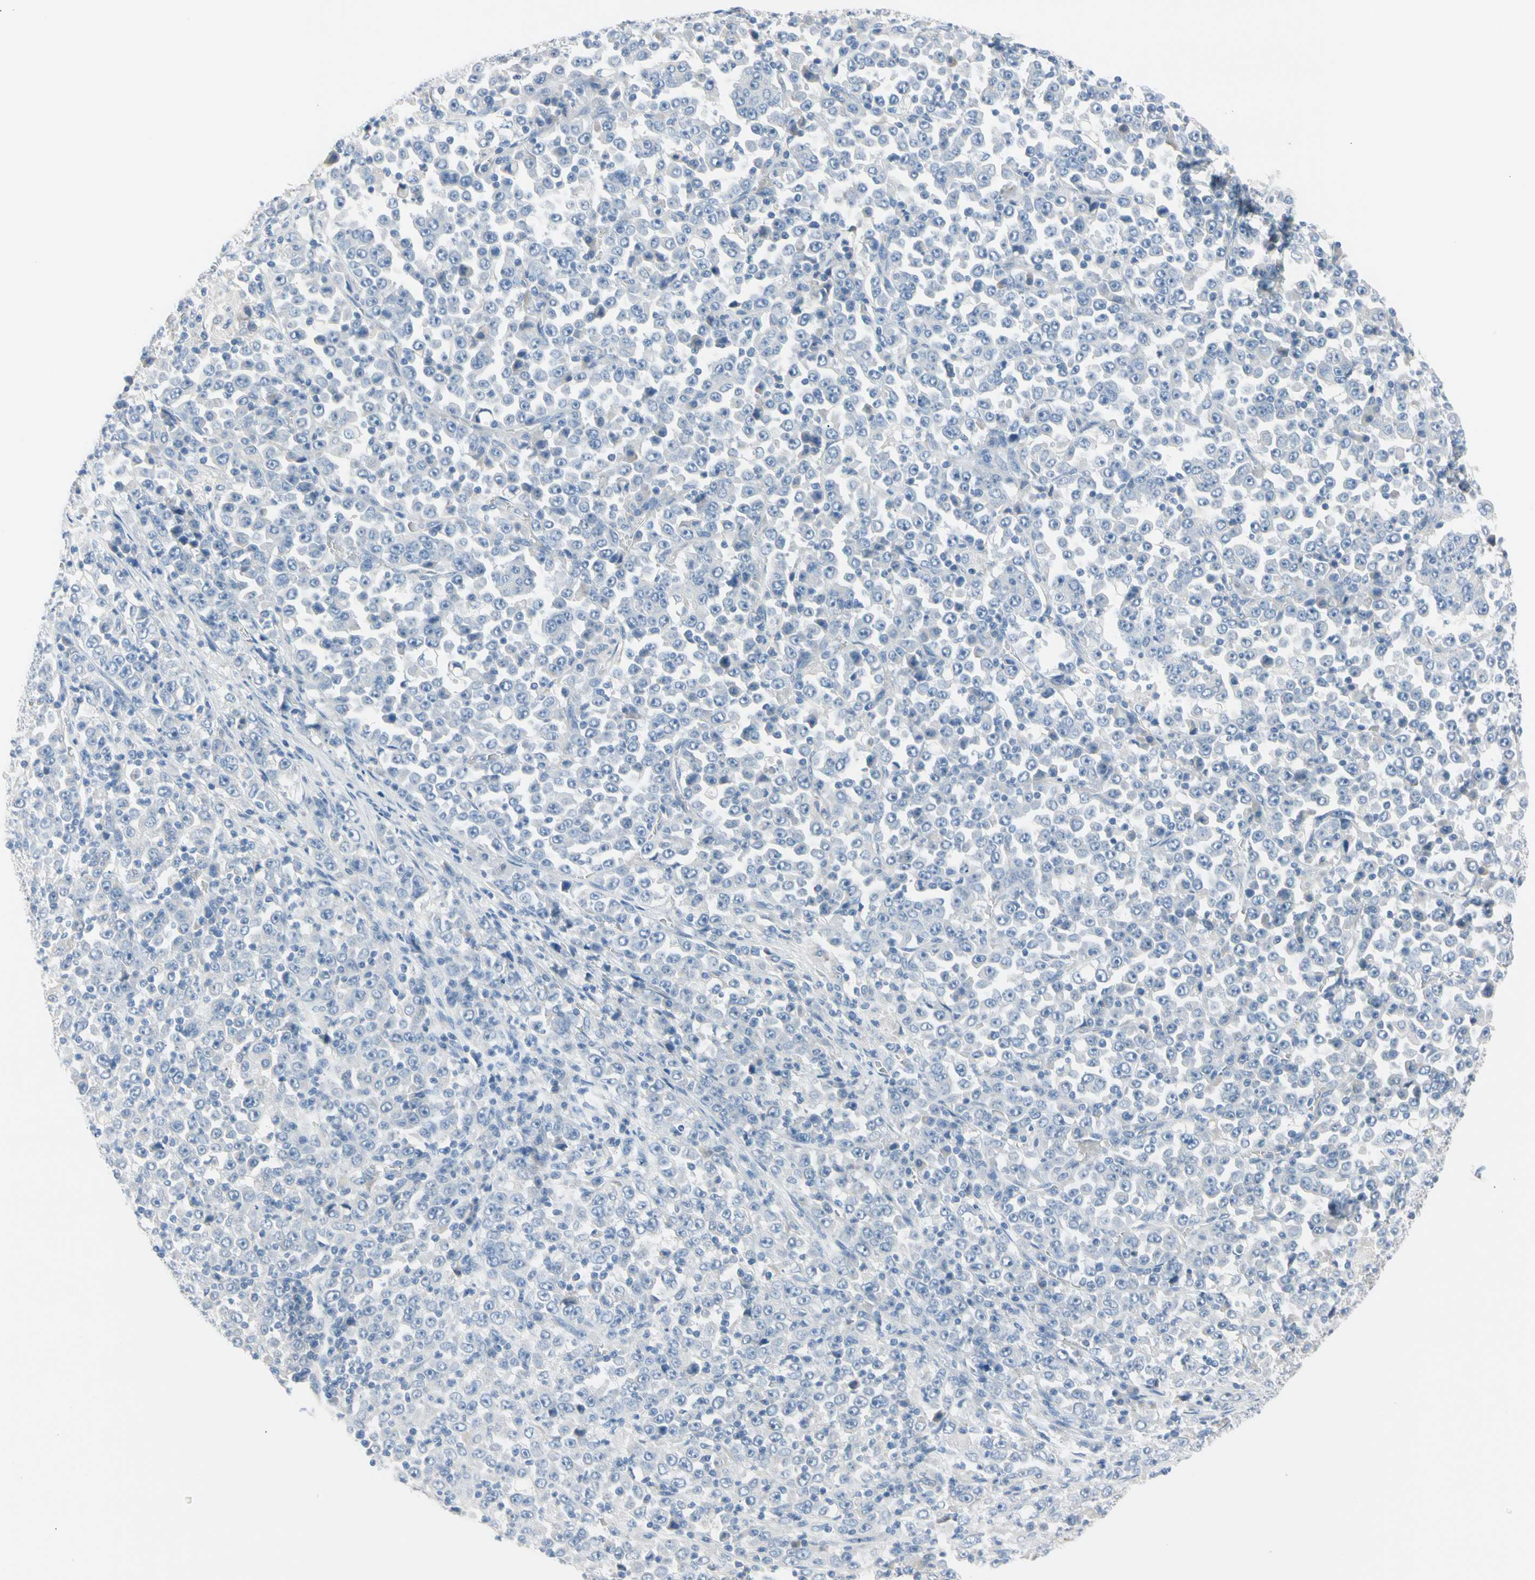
{"staining": {"intensity": "negative", "quantity": "none", "location": "none"}, "tissue": "stomach cancer", "cell_type": "Tumor cells", "image_type": "cancer", "snomed": [{"axis": "morphology", "description": "Normal tissue, NOS"}, {"axis": "morphology", "description": "Adenocarcinoma, NOS"}, {"axis": "topography", "description": "Stomach, upper"}, {"axis": "topography", "description": "Stomach"}], "caption": "High power microscopy image of an immunohistochemistry photomicrograph of stomach cancer (adenocarcinoma), revealing no significant expression in tumor cells.", "gene": "MARK1", "patient": {"sex": "male", "age": 59}}